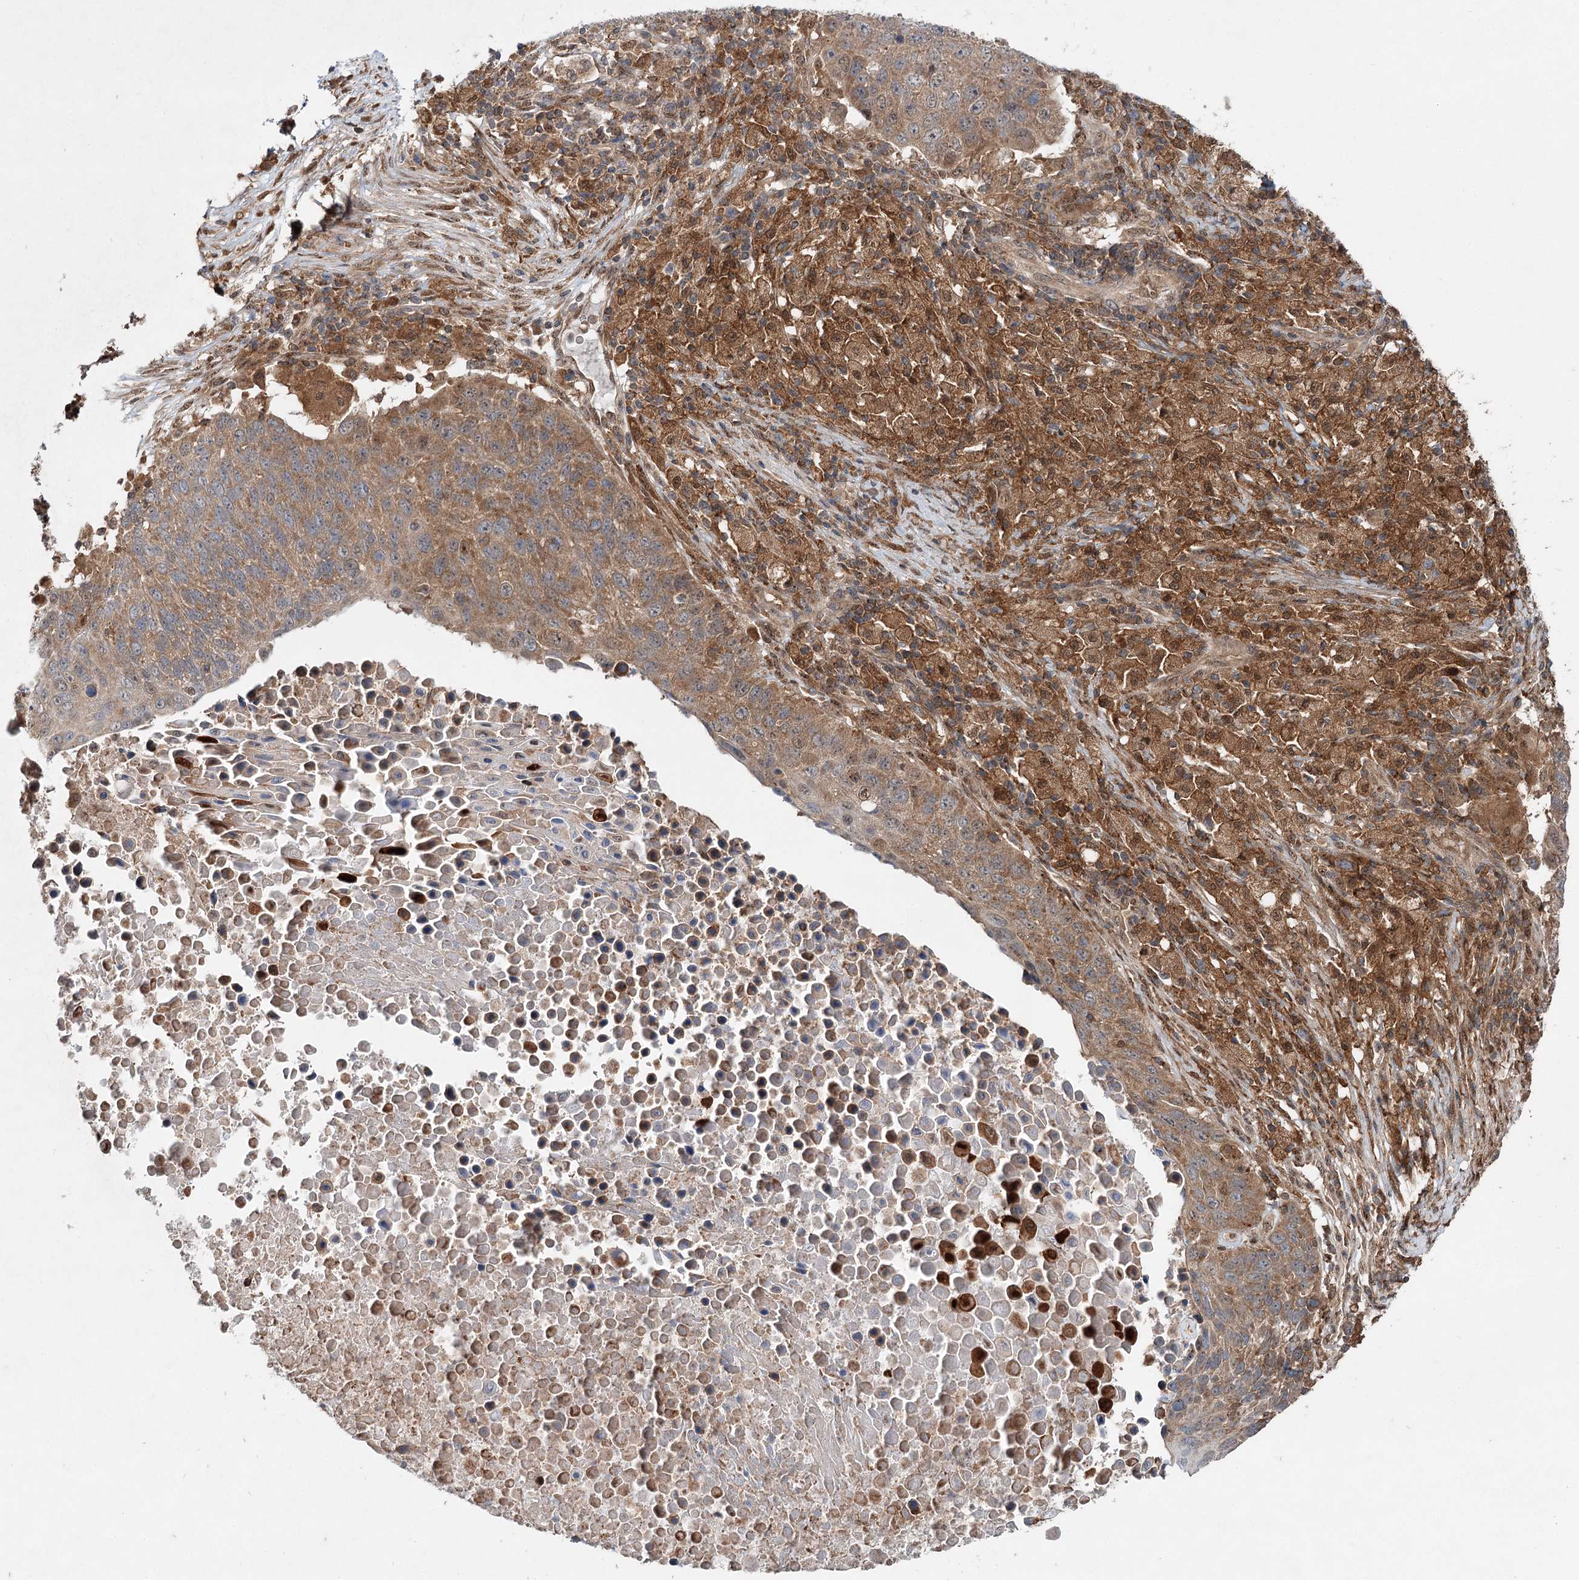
{"staining": {"intensity": "moderate", "quantity": ">75%", "location": "cytoplasmic/membranous"}, "tissue": "lung cancer", "cell_type": "Tumor cells", "image_type": "cancer", "snomed": [{"axis": "morphology", "description": "Normal tissue, NOS"}, {"axis": "morphology", "description": "Squamous cell carcinoma, NOS"}, {"axis": "topography", "description": "Lymph node"}, {"axis": "topography", "description": "Lung"}], "caption": "DAB immunohistochemical staining of human squamous cell carcinoma (lung) exhibits moderate cytoplasmic/membranous protein expression in about >75% of tumor cells.", "gene": "C12orf4", "patient": {"sex": "male", "age": 66}}